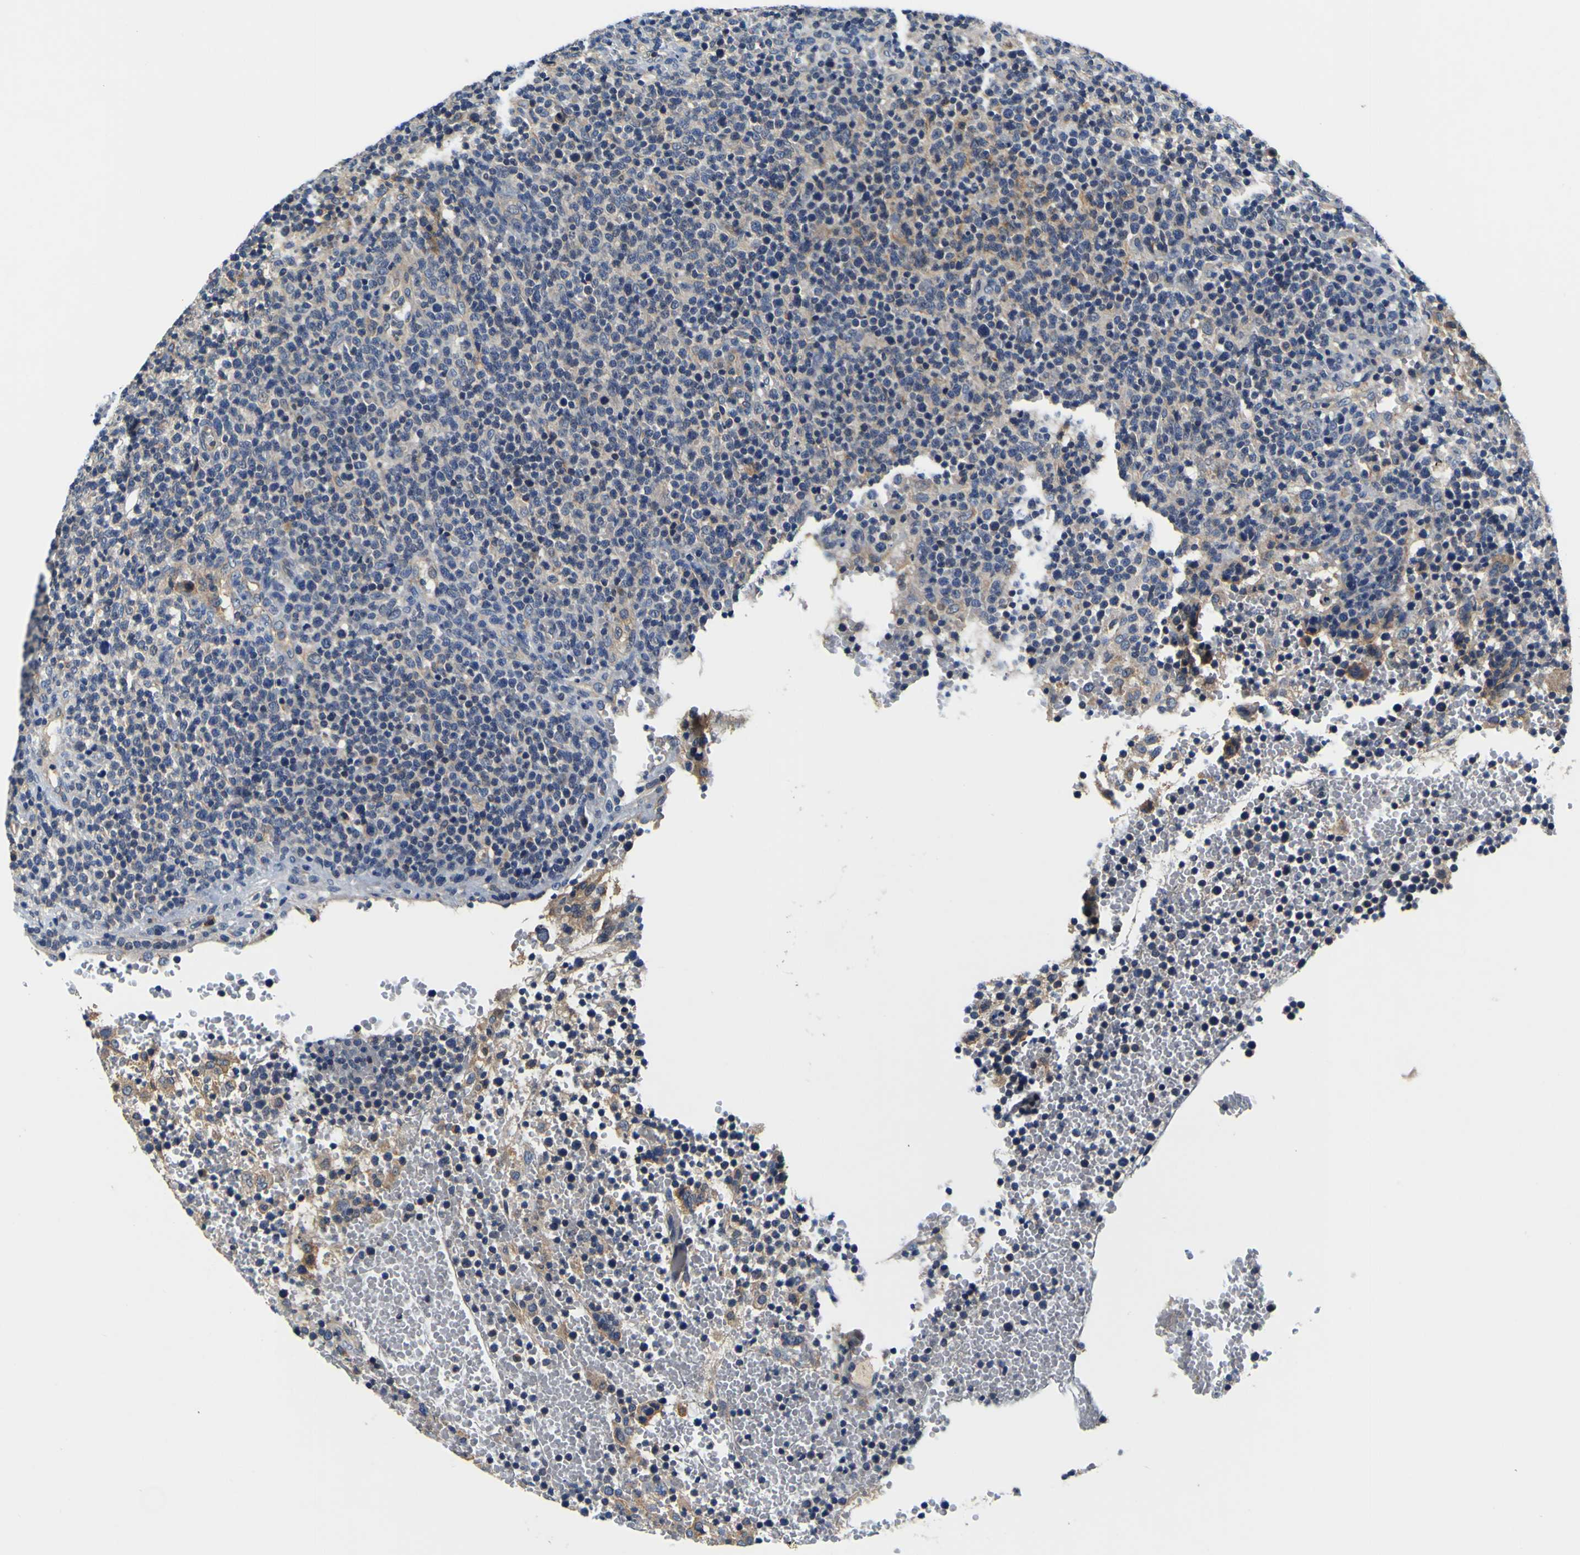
{"staining": {"intensity": "negative", "quantity": "none", "location": "none"}, "tissue": "lymphoma", "cell_type": "Tumor cells", "image_type": "cancer", "snomed": [{"axis": "morphology", "description": "Malignant lymphoma, non-Hodgkin's type, High grade"}, {"axis": "topography", "description": "Lymph node"}], "caption": "A photomicrograph of human lymphoma is negative for staining in tumor cells.", "gene": "EPHB4", "patient": {"sex": "male", "age": 61}}